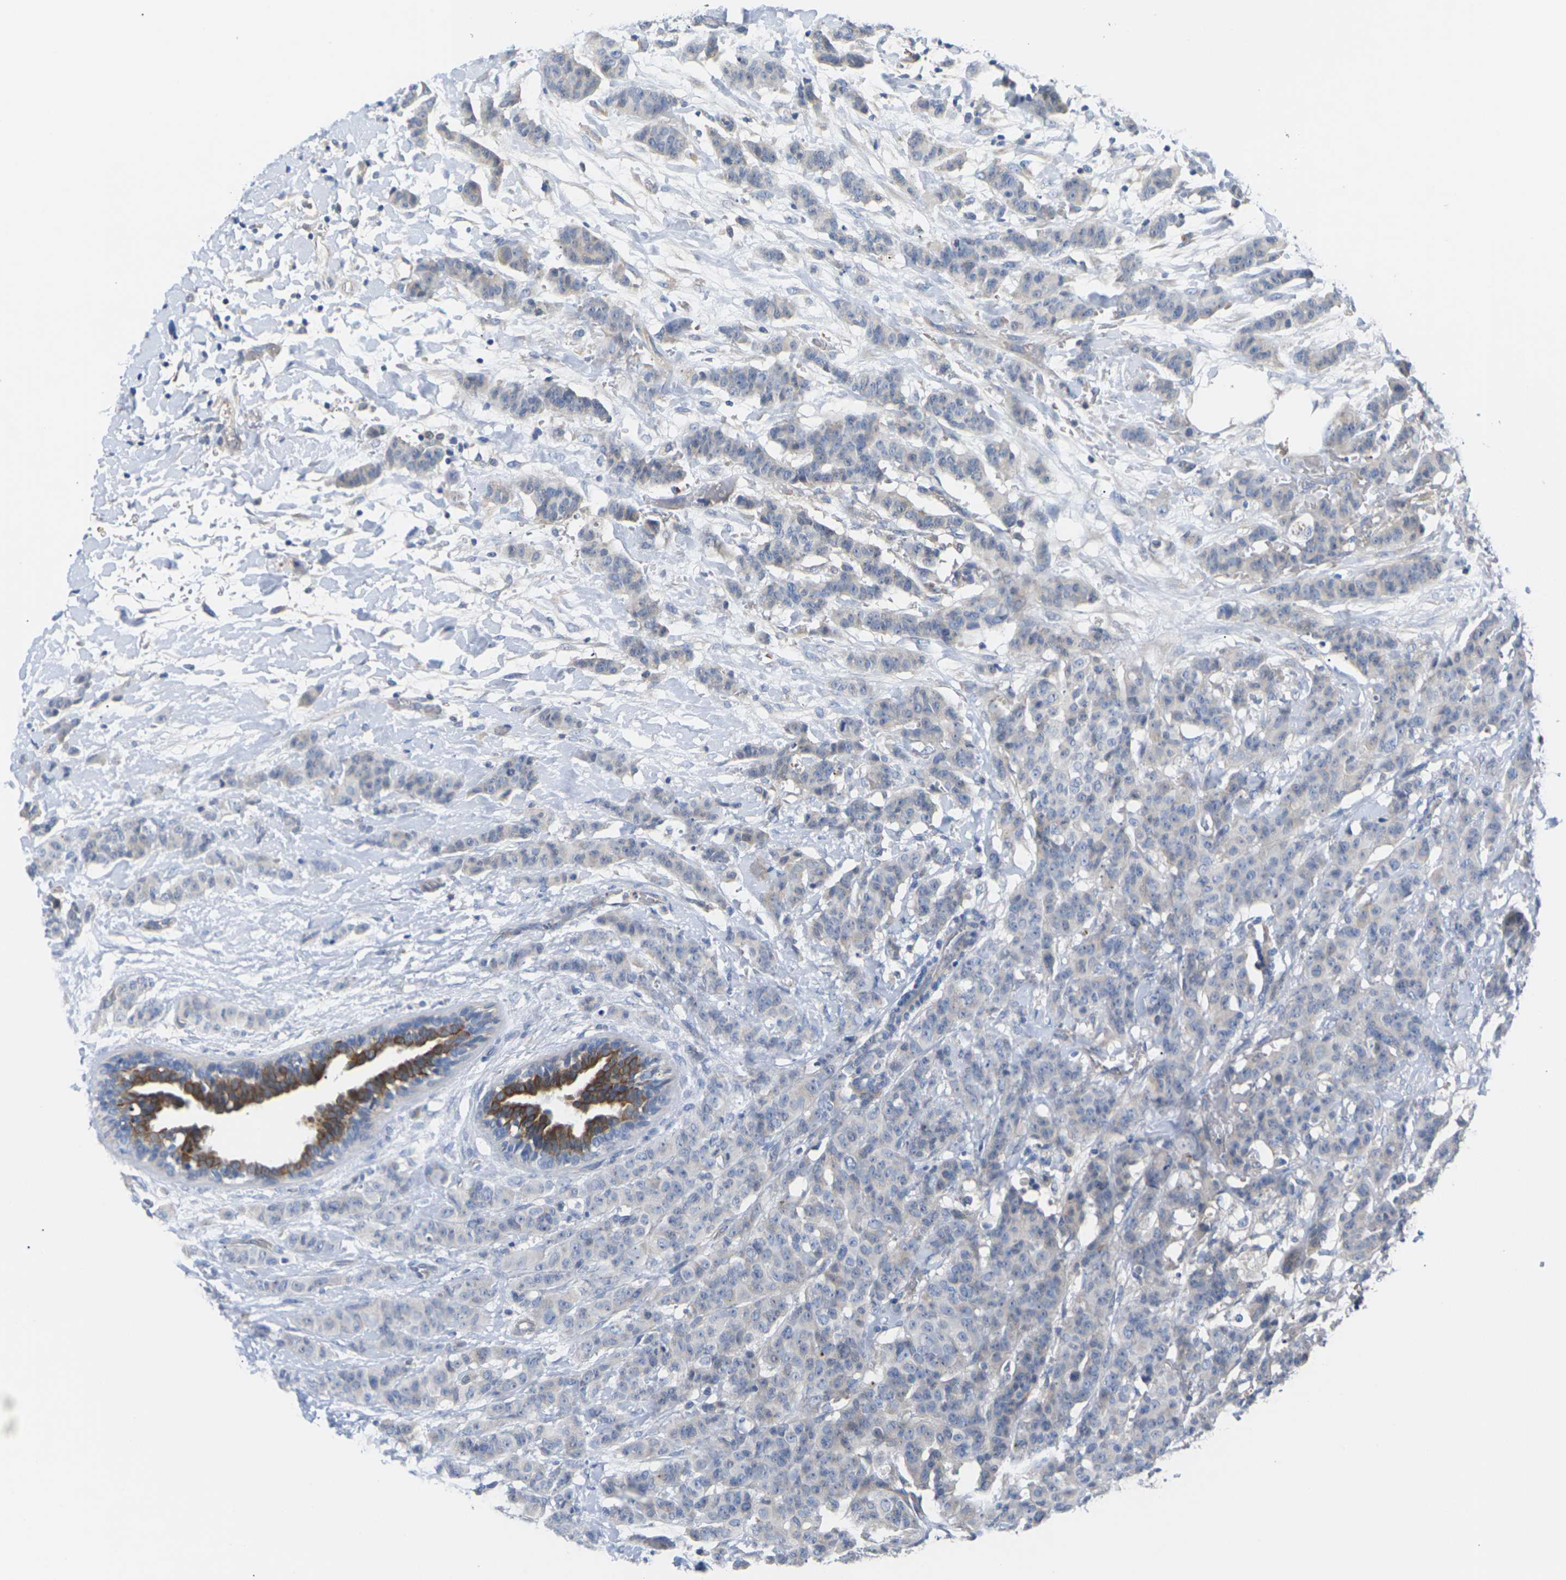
{"staining": {"intensity": "weak", "quantity": ">75%", "location": "cytoplasmic/membranous"}, "tissue": "breast cancer", "cell_type": "Tumor cells", "image_type": "cancer", "snomed": [{"axis": "morphology", "description": "Normal tissue, NOS"}, {"axis": "morphology", "description": "Duct carcinoma"}, {"axis": "topography", "description": "Breast"}], "caption": "Protein expression analysis of breast cancer displays weak cytoplasmic/membranous expression in approximately >75% of tumor cells. The staining is performed using DAB brown chromogen to label protein expression. The nuclei are counter-stained blue using hematoxylin.", "gene": "TMCO4", "patient": {"sex": "female", "age": 40}}